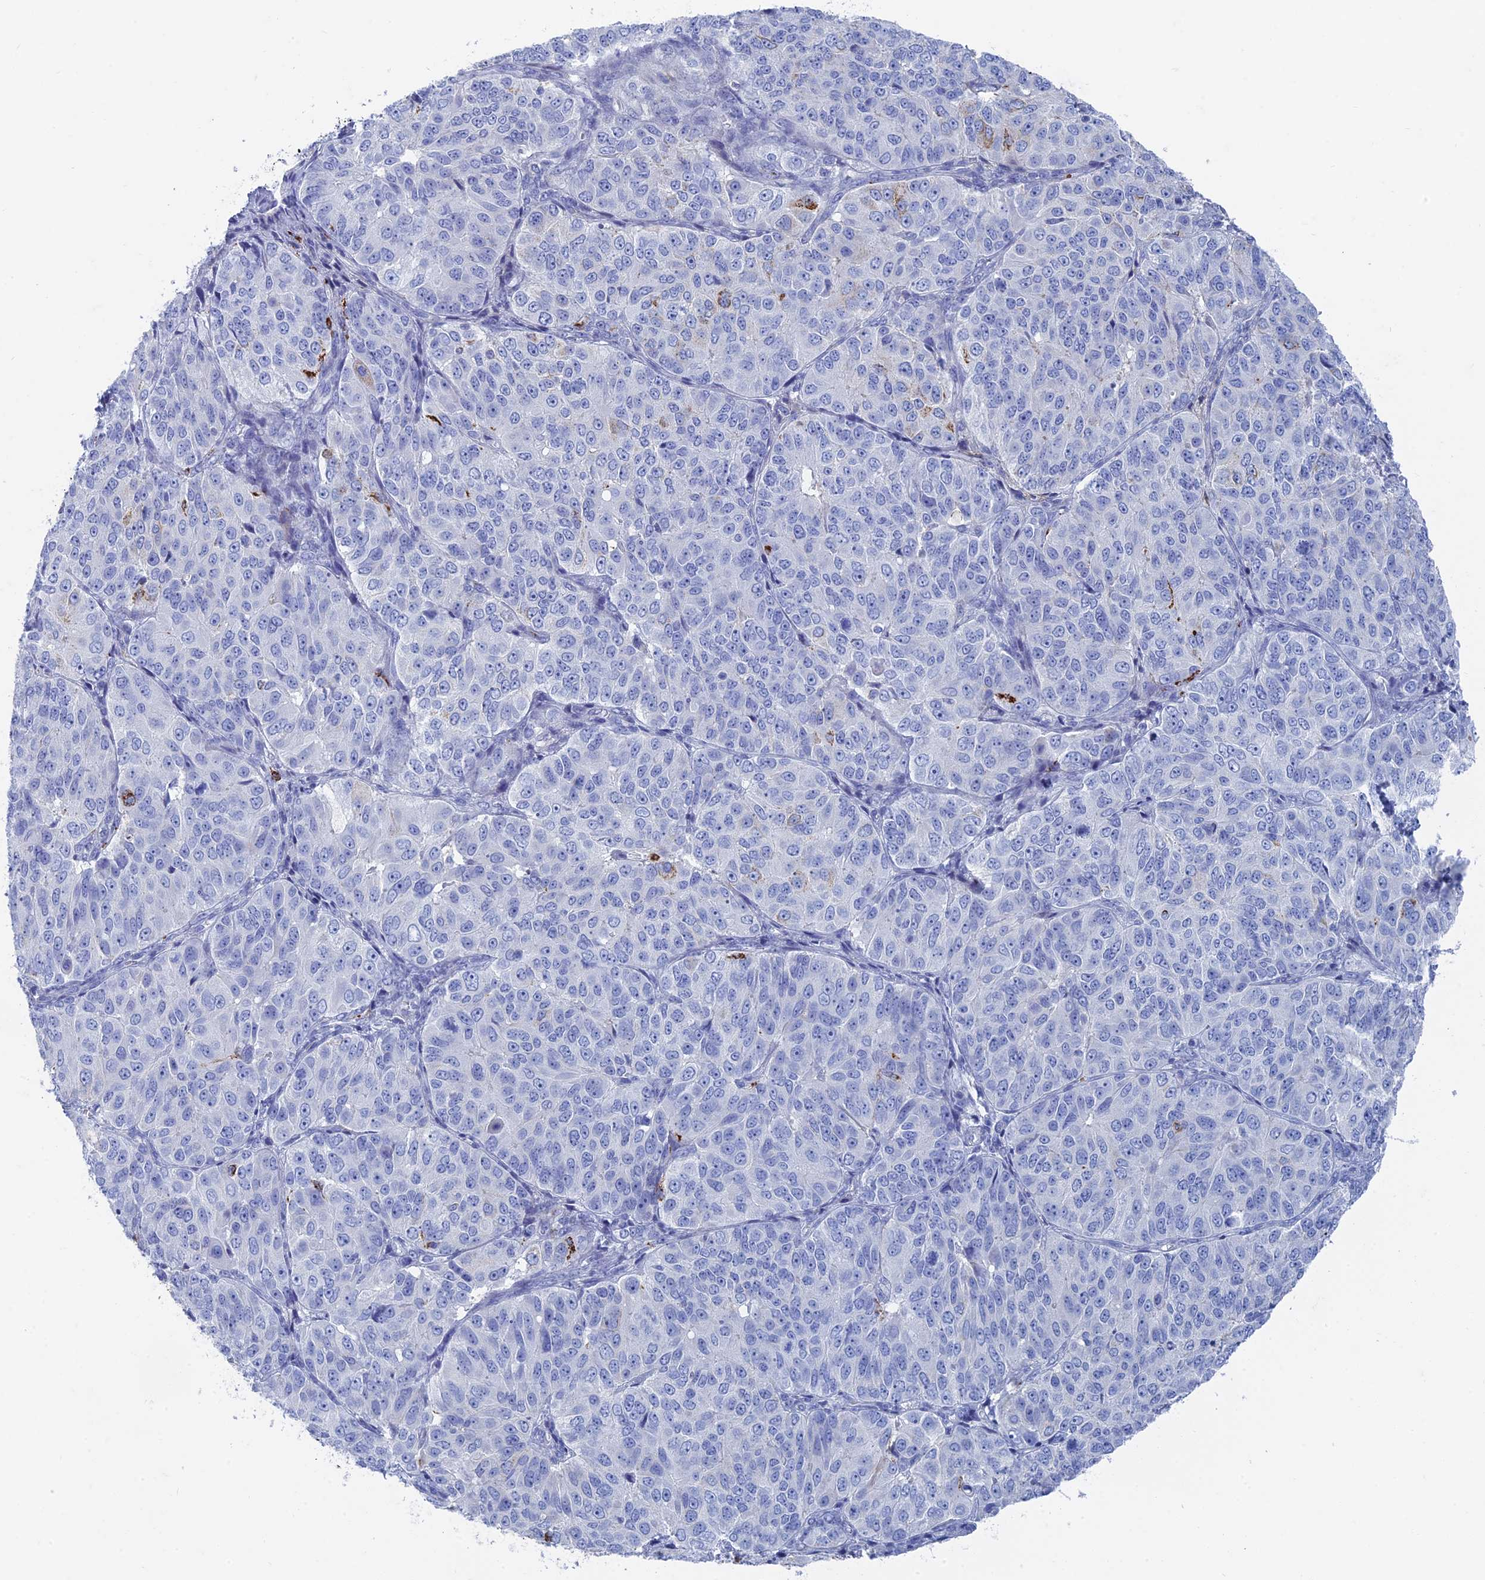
{"staining": {"intensity": "negative", "quantity": "none", "location": "none"}, "tissue": "ovarian cancer", "cell_type": "Tumor cells", "image_type": "cancer", "snomed": [{"axis": "morphology", "description": "Carcinoma, endometroid"}, {"axis": "topography", "description": "Ovary"}], "caption": "IHC photomicrograph of human endometroid carcinoma (ovarian) stained for a protein (brown), which demonstrates no expression in tumor cells. The staining is performed using DAB (3,3'-diaminobenzidine) brown chromogen with nuclei counter-stained in using hematoxylin.", "gene": "ALMS1", "patient": {"sex": "female", "age": 51}}